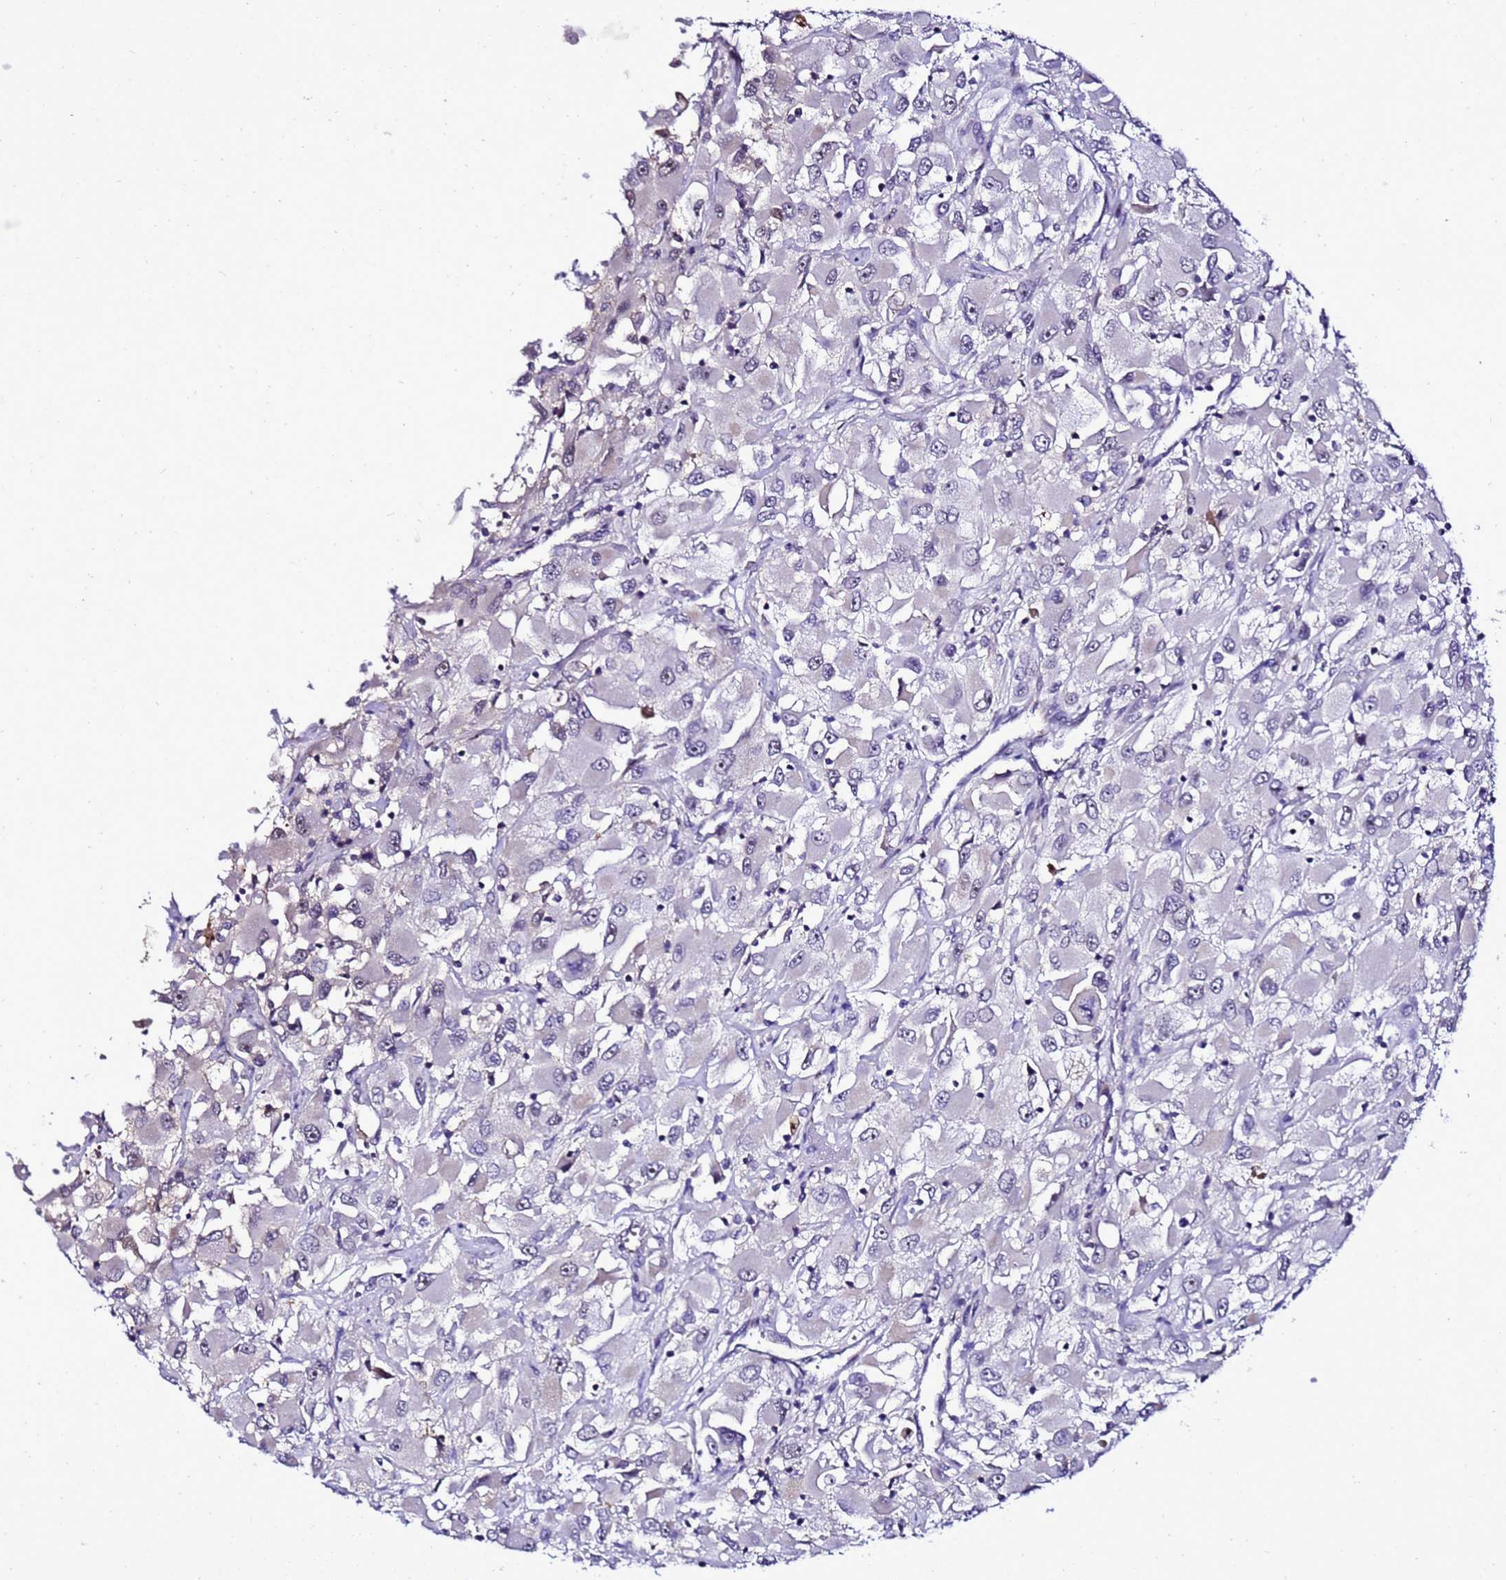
{"staining": {"intensity": "negative", "quantity": "none", "location": "none"}, "tissue": "renal cancer", "cell_type": "Tumor cells", "image_type": "cancer", "snomed": [{"axis": "morphology", "description": "Adenocarcinoma, NOS"}, {"axis": "topography", "description": "Kidney"}], "caption": "An image of renal cancer stained for a protein demonstrates no brown staining in tumor cells.", "gene": "C19orf47", "patient": {"sex": "female", "age": 52}}